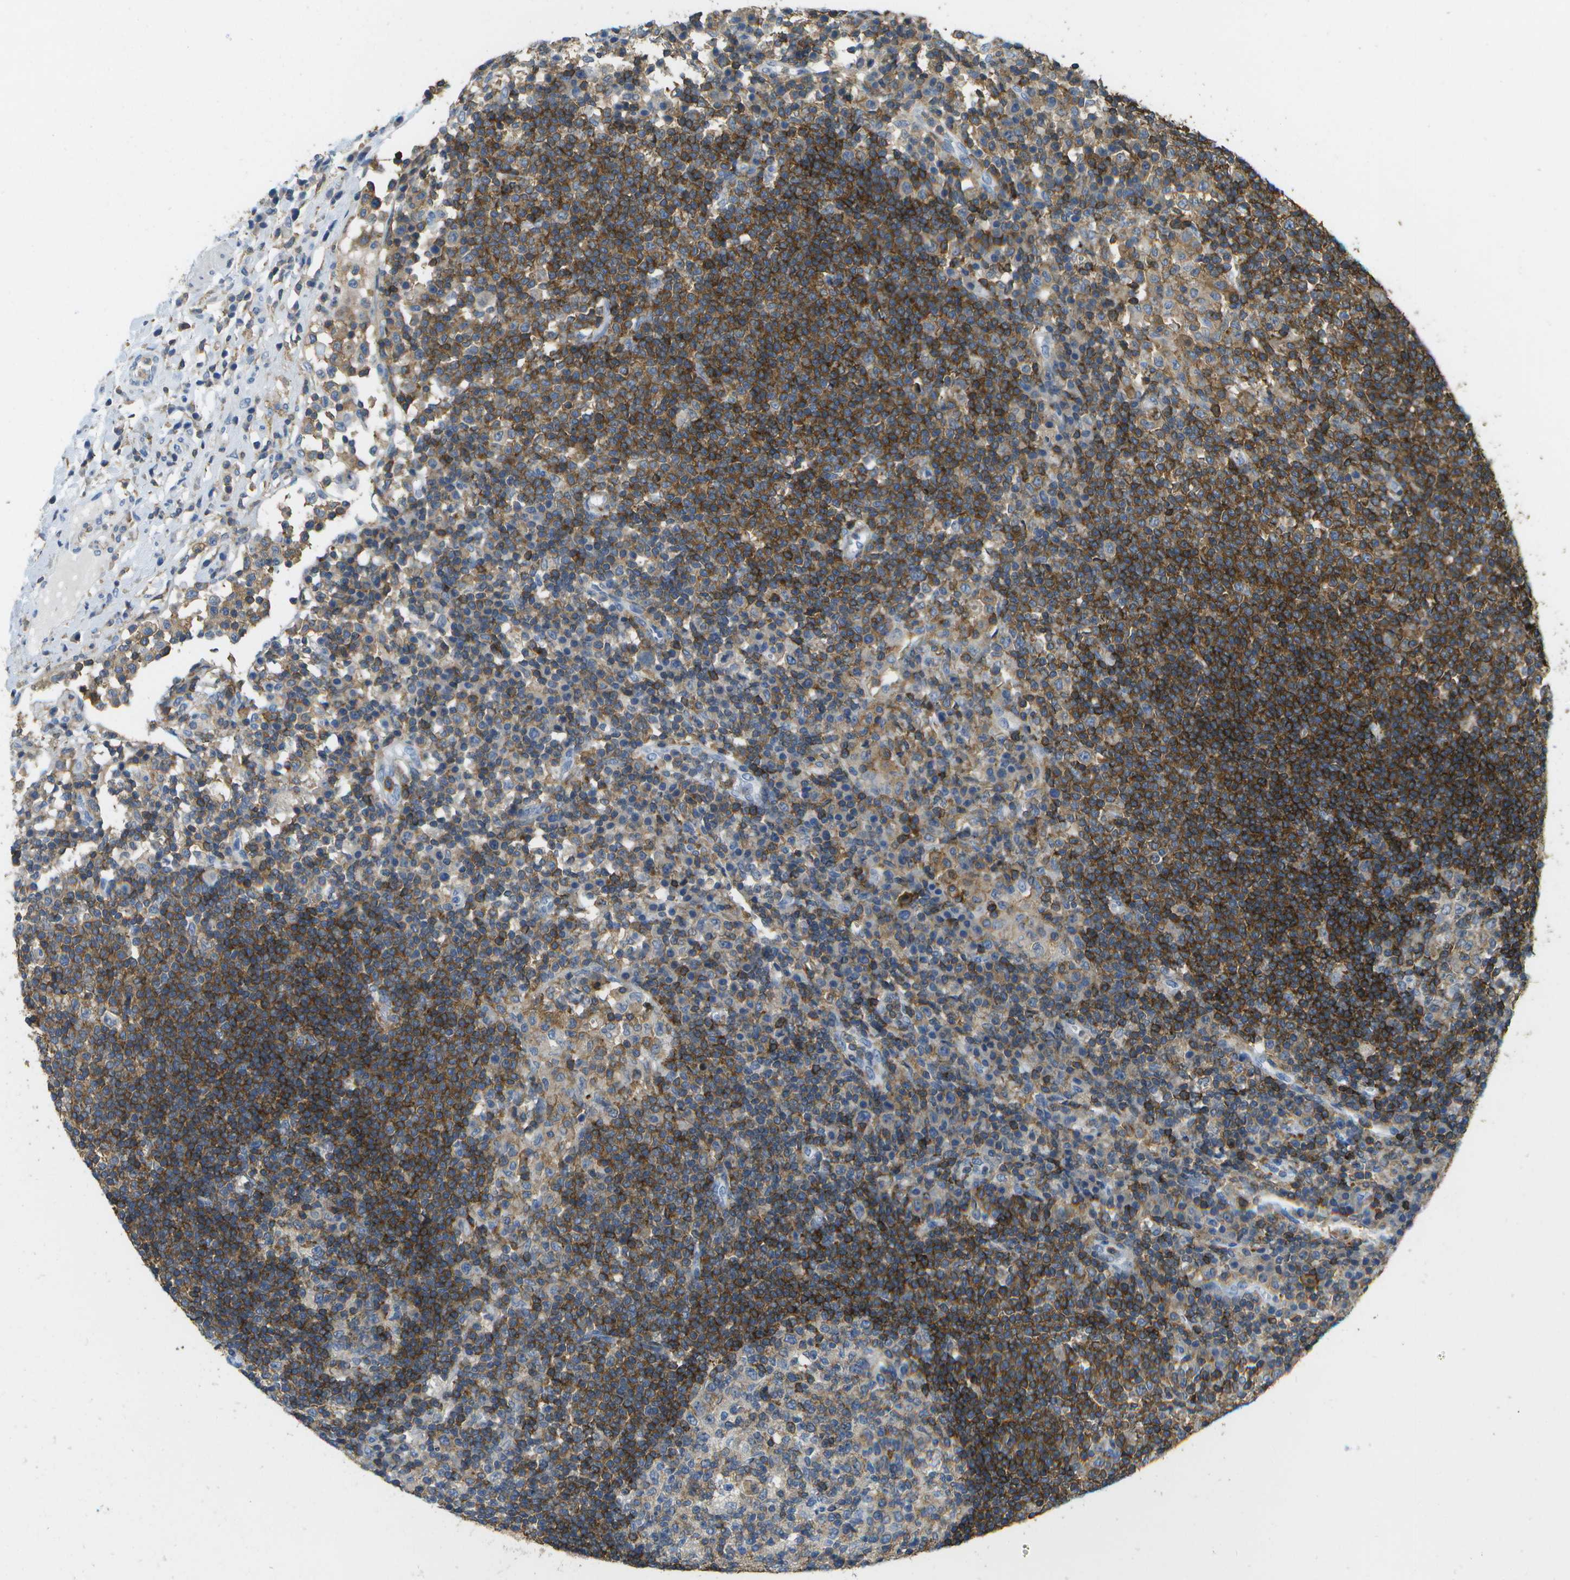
{"staining": {"intensity": "moderate", "quantity": ">75%", "location": "cytoplasmic/membranous"}, "tissue": "lymph node", "cell_type": "Germinal center cells", "image_type": "normal", "snomed": [{"axis": "morphology", "description": "Normal tissue, NOS"}, {"axis": "topography", "description": "Lymph node"}], "caption": "Immunohistochemistry (IHC) photomicrograph of benign lymph node: human lymph node stained using immunohistochemistry (IHC) demonstrates medium levels of moderate protein expression localized specifically in the cytoplasmic/membranous of germinal center cells, appearing as a cytoplasmic/membranous brown color.", "gene": "RCSD1", "patient": {"sex": "female", "age": 53}}